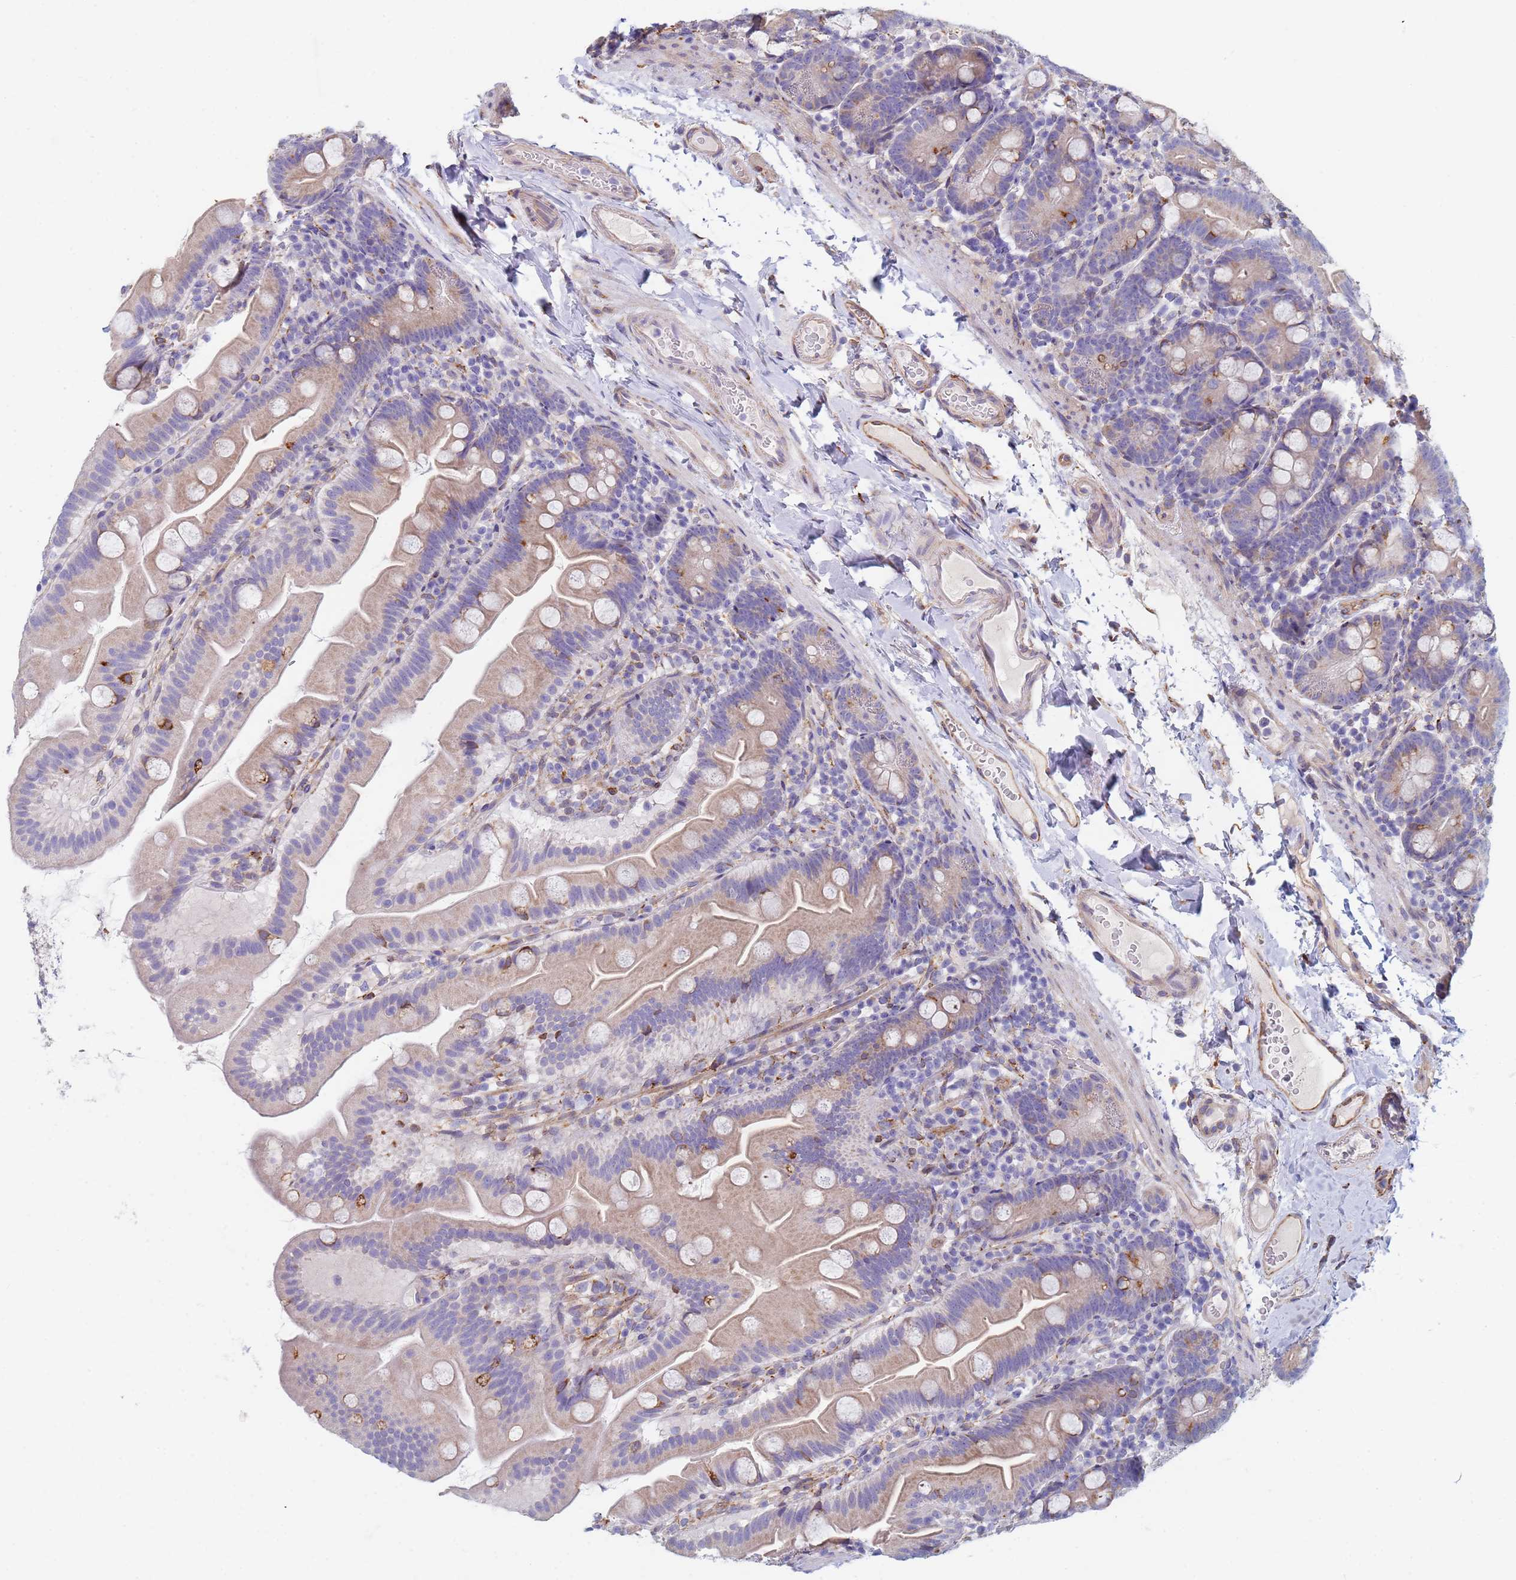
{"staining": {"intensity": "strong", "quantity": "<25%", "location": "cytoplasmic/membranous"}, "tissue": "small intestine", "cell_type": "Glandular cells", "image_type": "normal", "snomed": [{"axis": "morphology", "description": "Normal tissue, NOS"}, {"axis": "topography", "description": "Small intestine"}], "caption": "Immunohistochemistry photomicrograph of unremarkable small intestine: small intestine stained using immunohistochemistry shows medium levels of strong protein expression localized specifically in the cytoplasmic/membranous of glandular cells, appearing as a cytoplasmic/membranous brown color.", "gene": "GDAP2", "patient": {"sex": "female", "age": 68}}